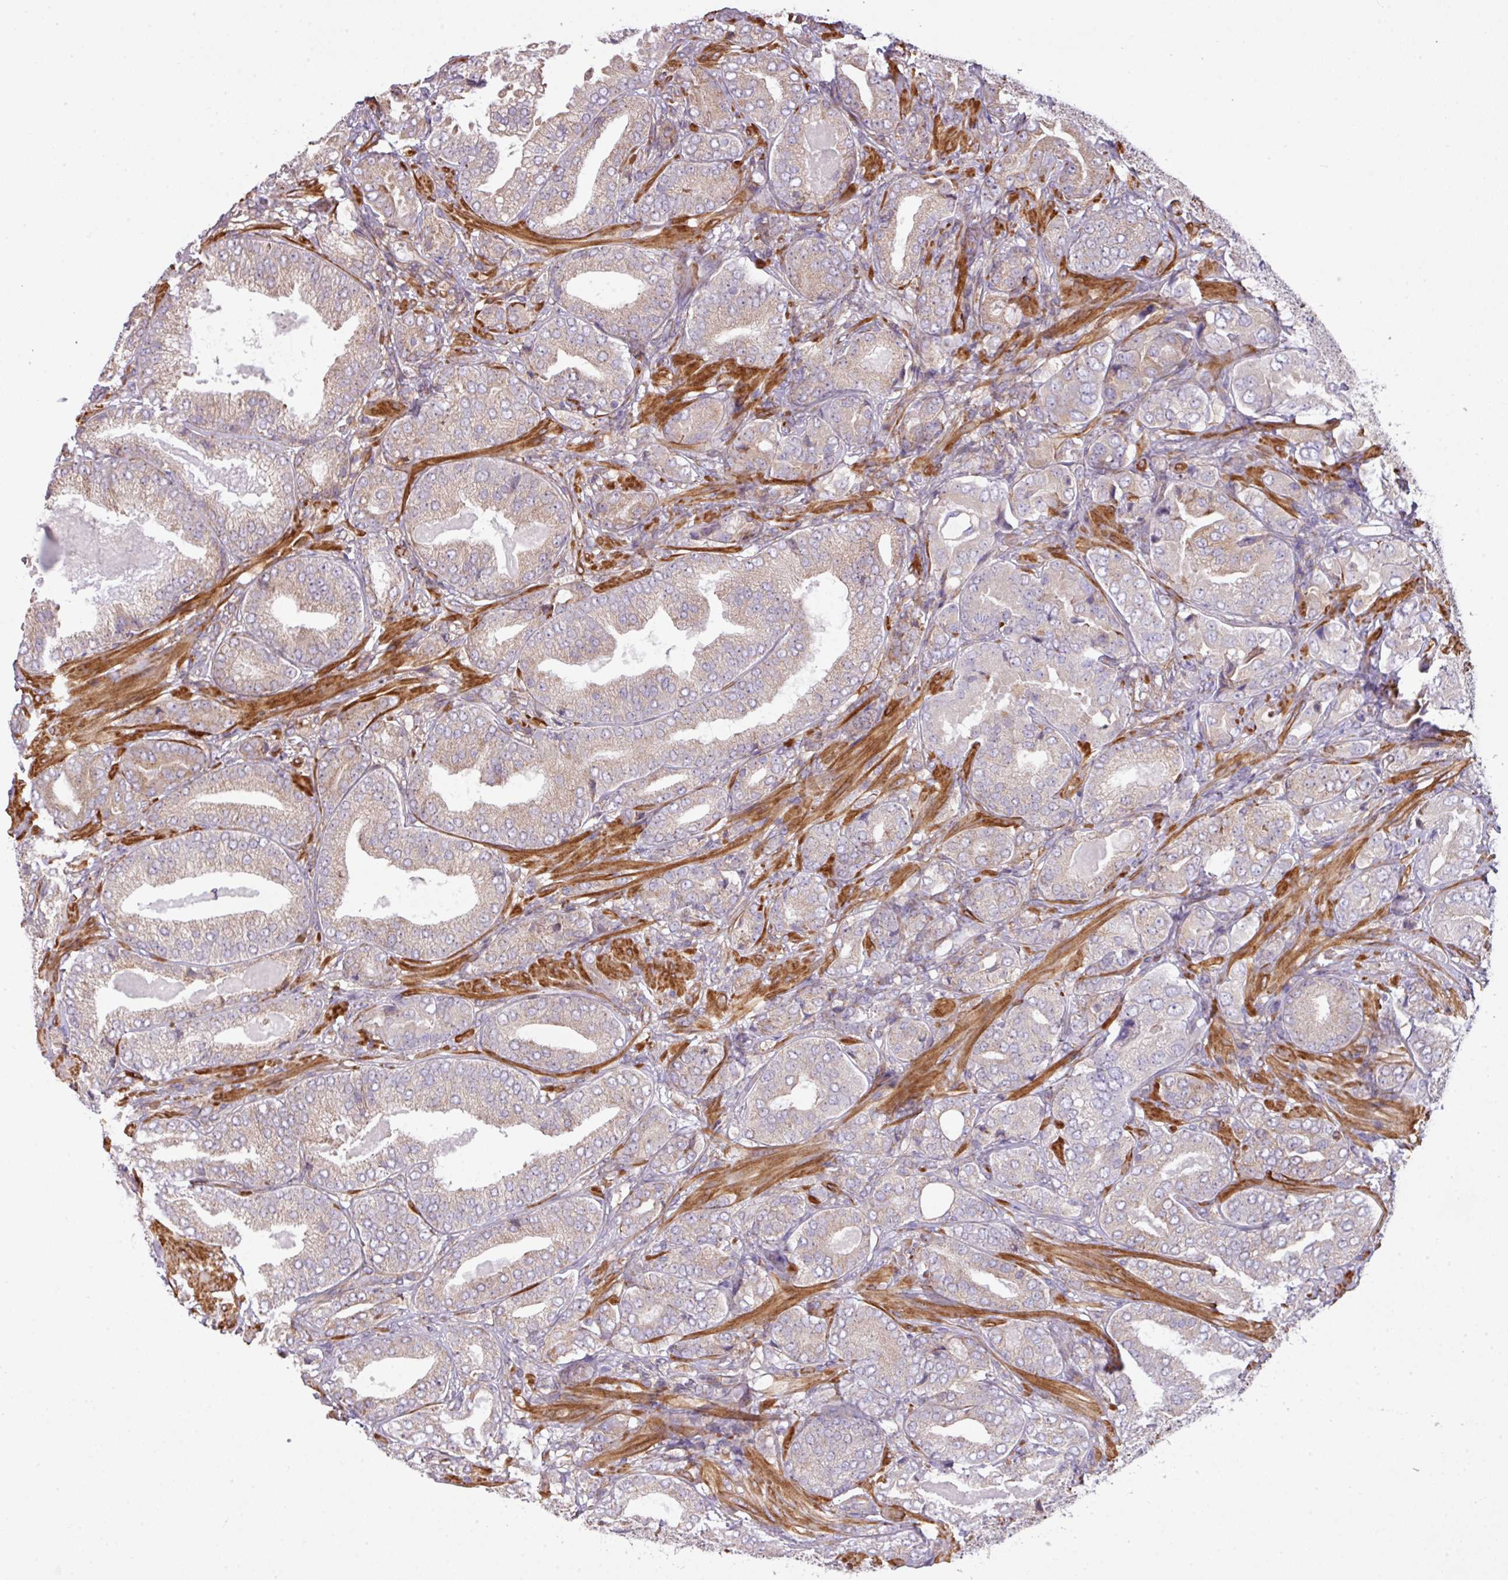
{"staining": {"intensity": "weak", "quantity": "25%-75%", "location": "cytoplasmic/membranous"}, "tissue": "prostate cancer", "cell_type": "Tumor cells", "image_type": "cancer", "snomed": [{"axis": "morphology", "description": "Adenocarcinoma, High grade"}, {"axis": "topography", "description": "Prostate"}], "caption": "Adenocarcinoma (high-grade) (prostate) stained for a protein (brown) demonstrates weak cytoplasmic/membranous positive expression in about 25%-75% of tumor cells.", "gene": "LRRC41", "patient": {"sex": "male", "age": 63}}